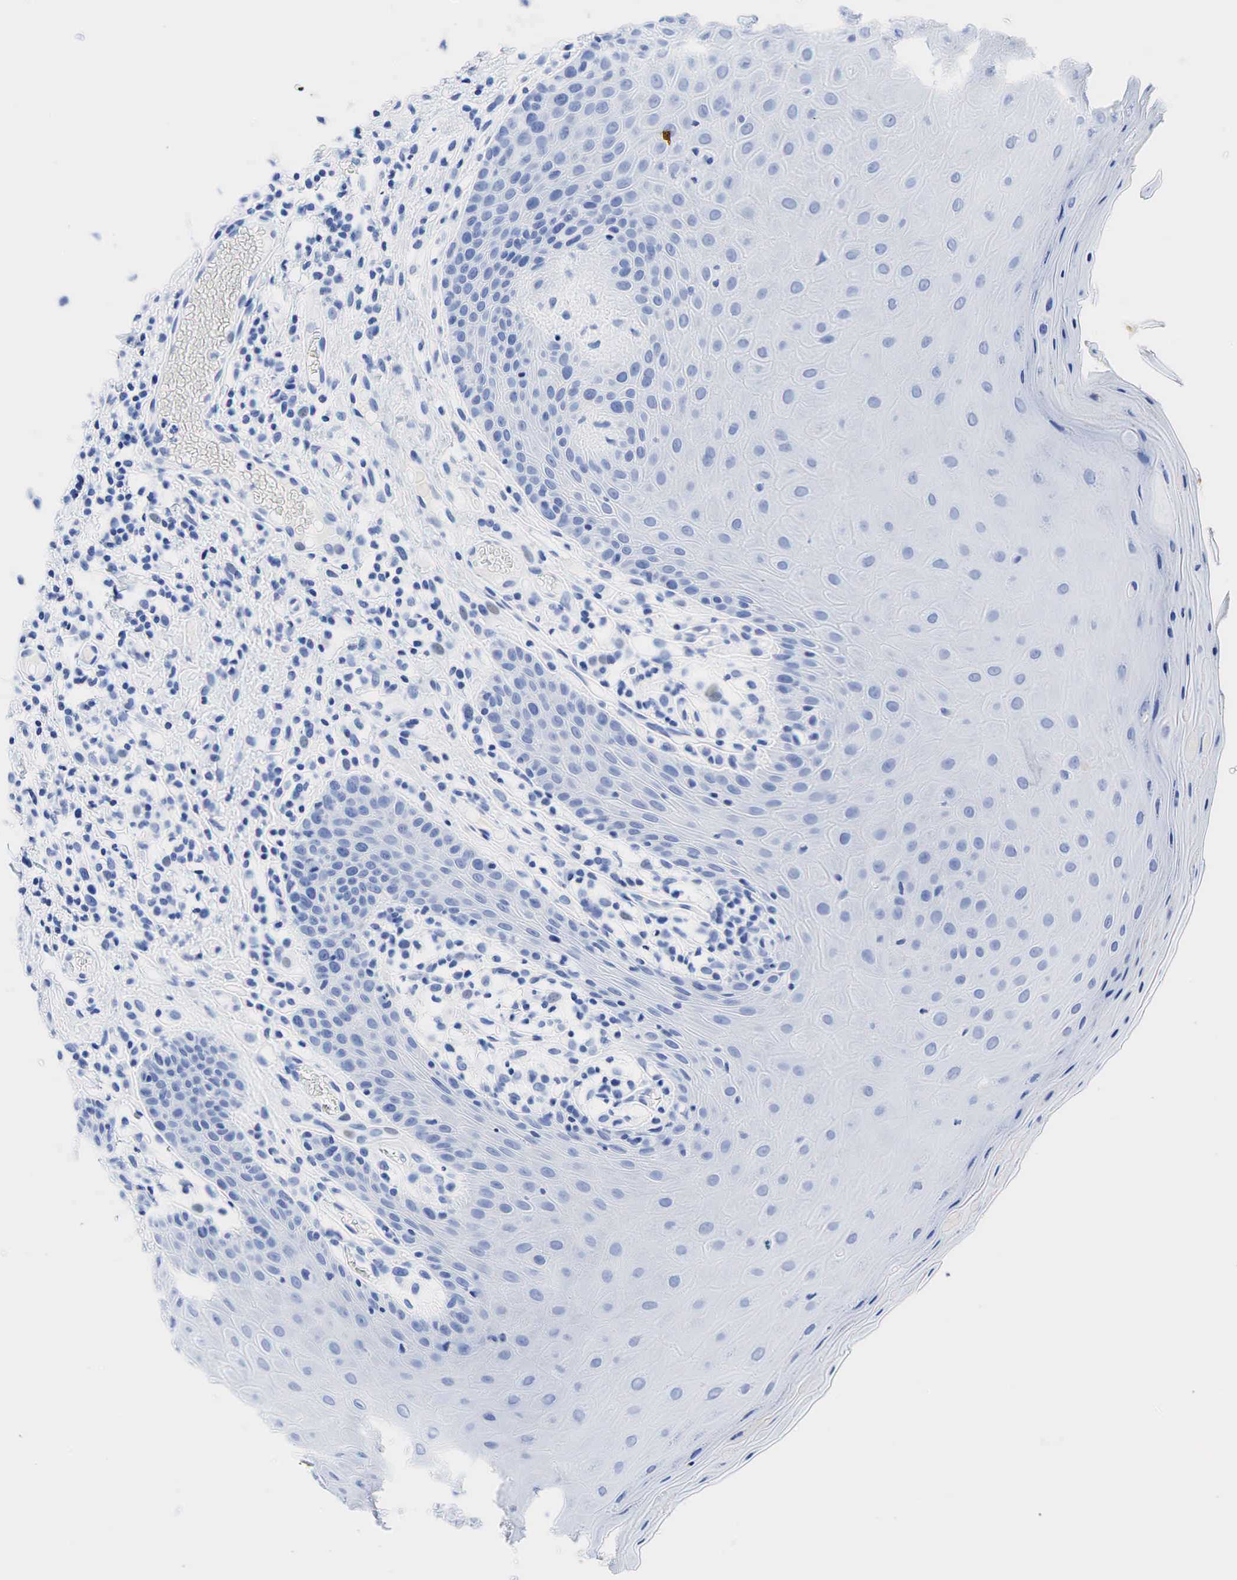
{"staining": {"intensity": "negative", "quantity": "none", "location": "none"}, "tissue": "oral mucosa", "cell_type": "Squamous epithelial cells", "image_type": "normal", "snomed": [{"axis": "morphology", "description": "Normal tissue, NOS"}, {"axis": "topography", "description": "Oral tissue"}], "caption": "Photomicrograph shows no protein positivity in squamous epithelial cells of normal oral mucosa. (Immunohistochemistry (ihc), brightfield microscopy, high magnification).", "gene": "INHA", "patient": {"sex": "female", "age": 56}}